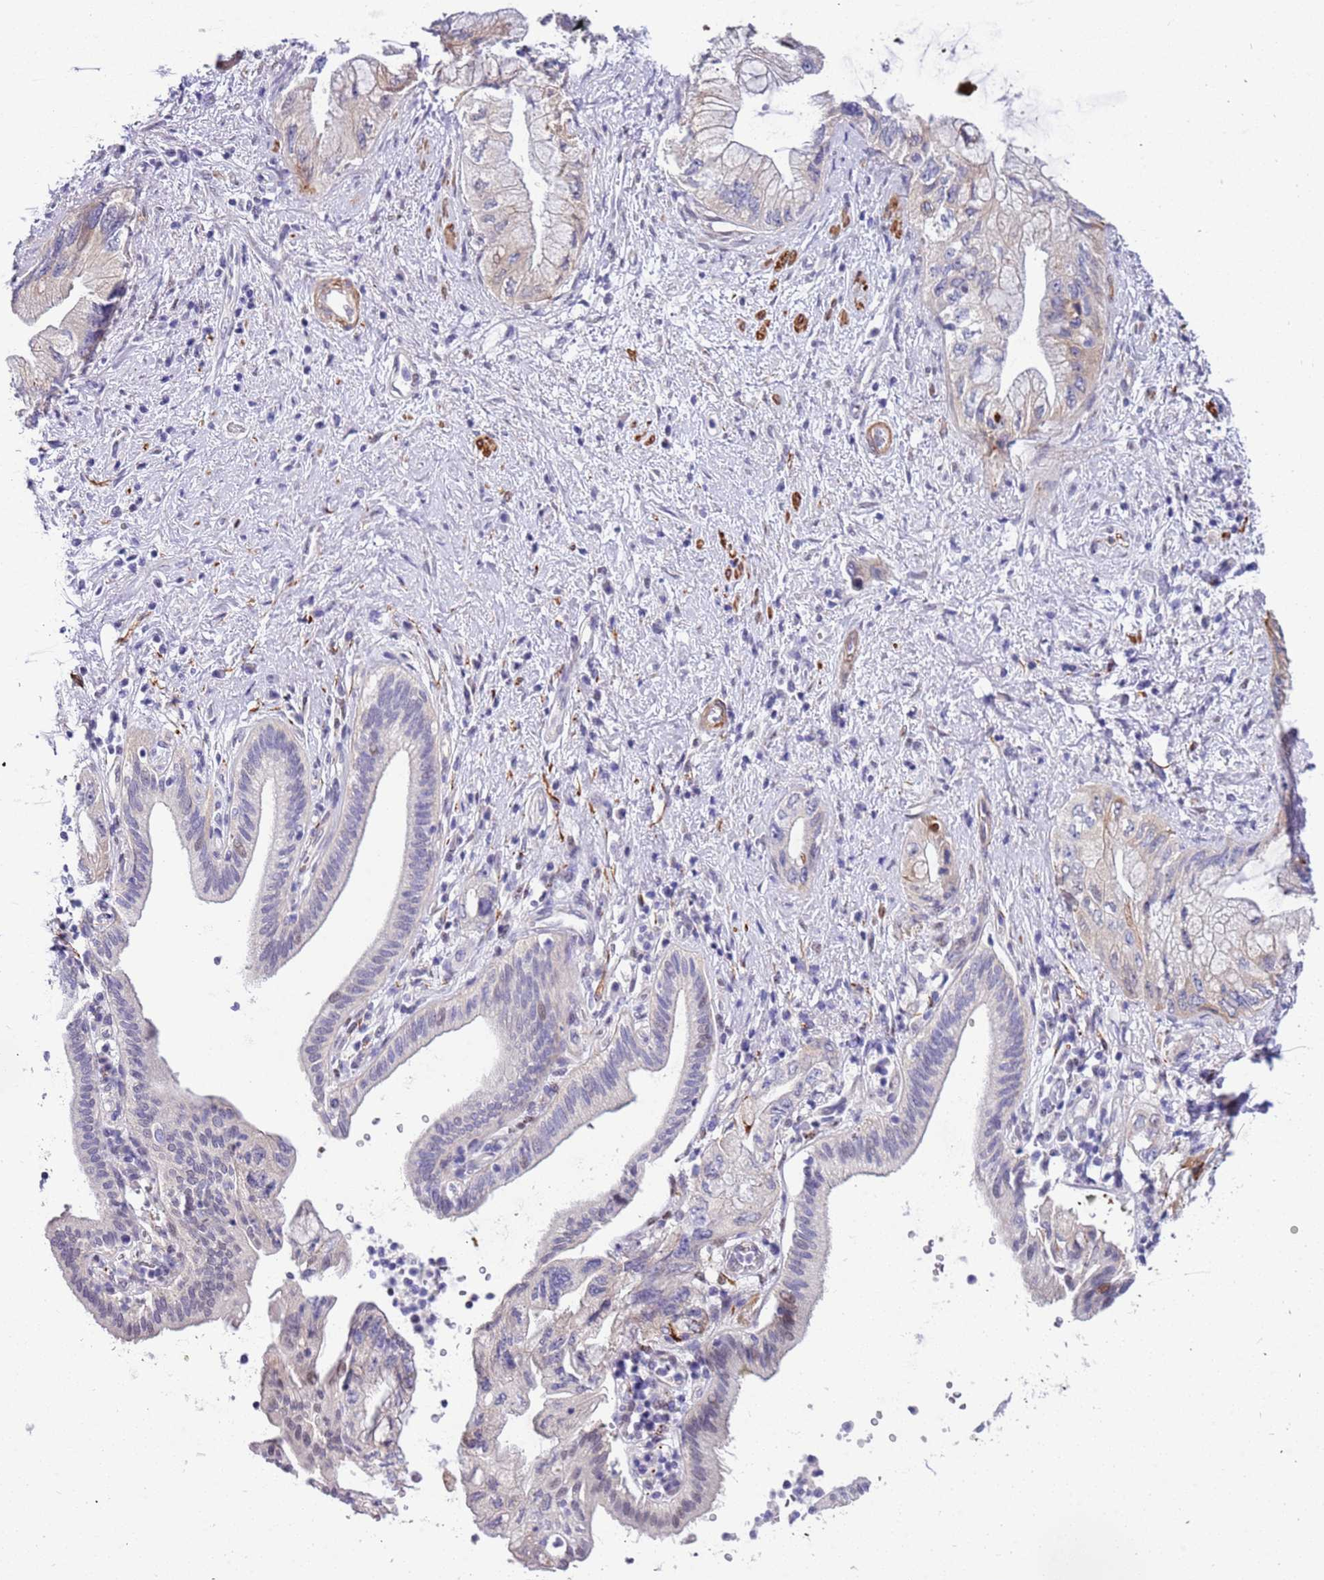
{"staining": {"intensity": "negative", "quantity": "none", "location": "none"}, "tissue": "pancreatic cancer", "cell_type": "Tumor cells", "image_type": "cancer", "snomed": [{"axis": "morphology", "description": "Adenocarcinoma, NOS"}, {"axis": "topography", "description": "Pancreas"}], "caption": "High magnification brightfield microscopy of pancreatic cancer stained with DAB (brown) and counterstained with hematoxylin (blue): tumor cells show no significant staining. Nuclei are stained in blue.", "gene": "PLEKHH1", "patient": {"sex": "female", "age": 73}}